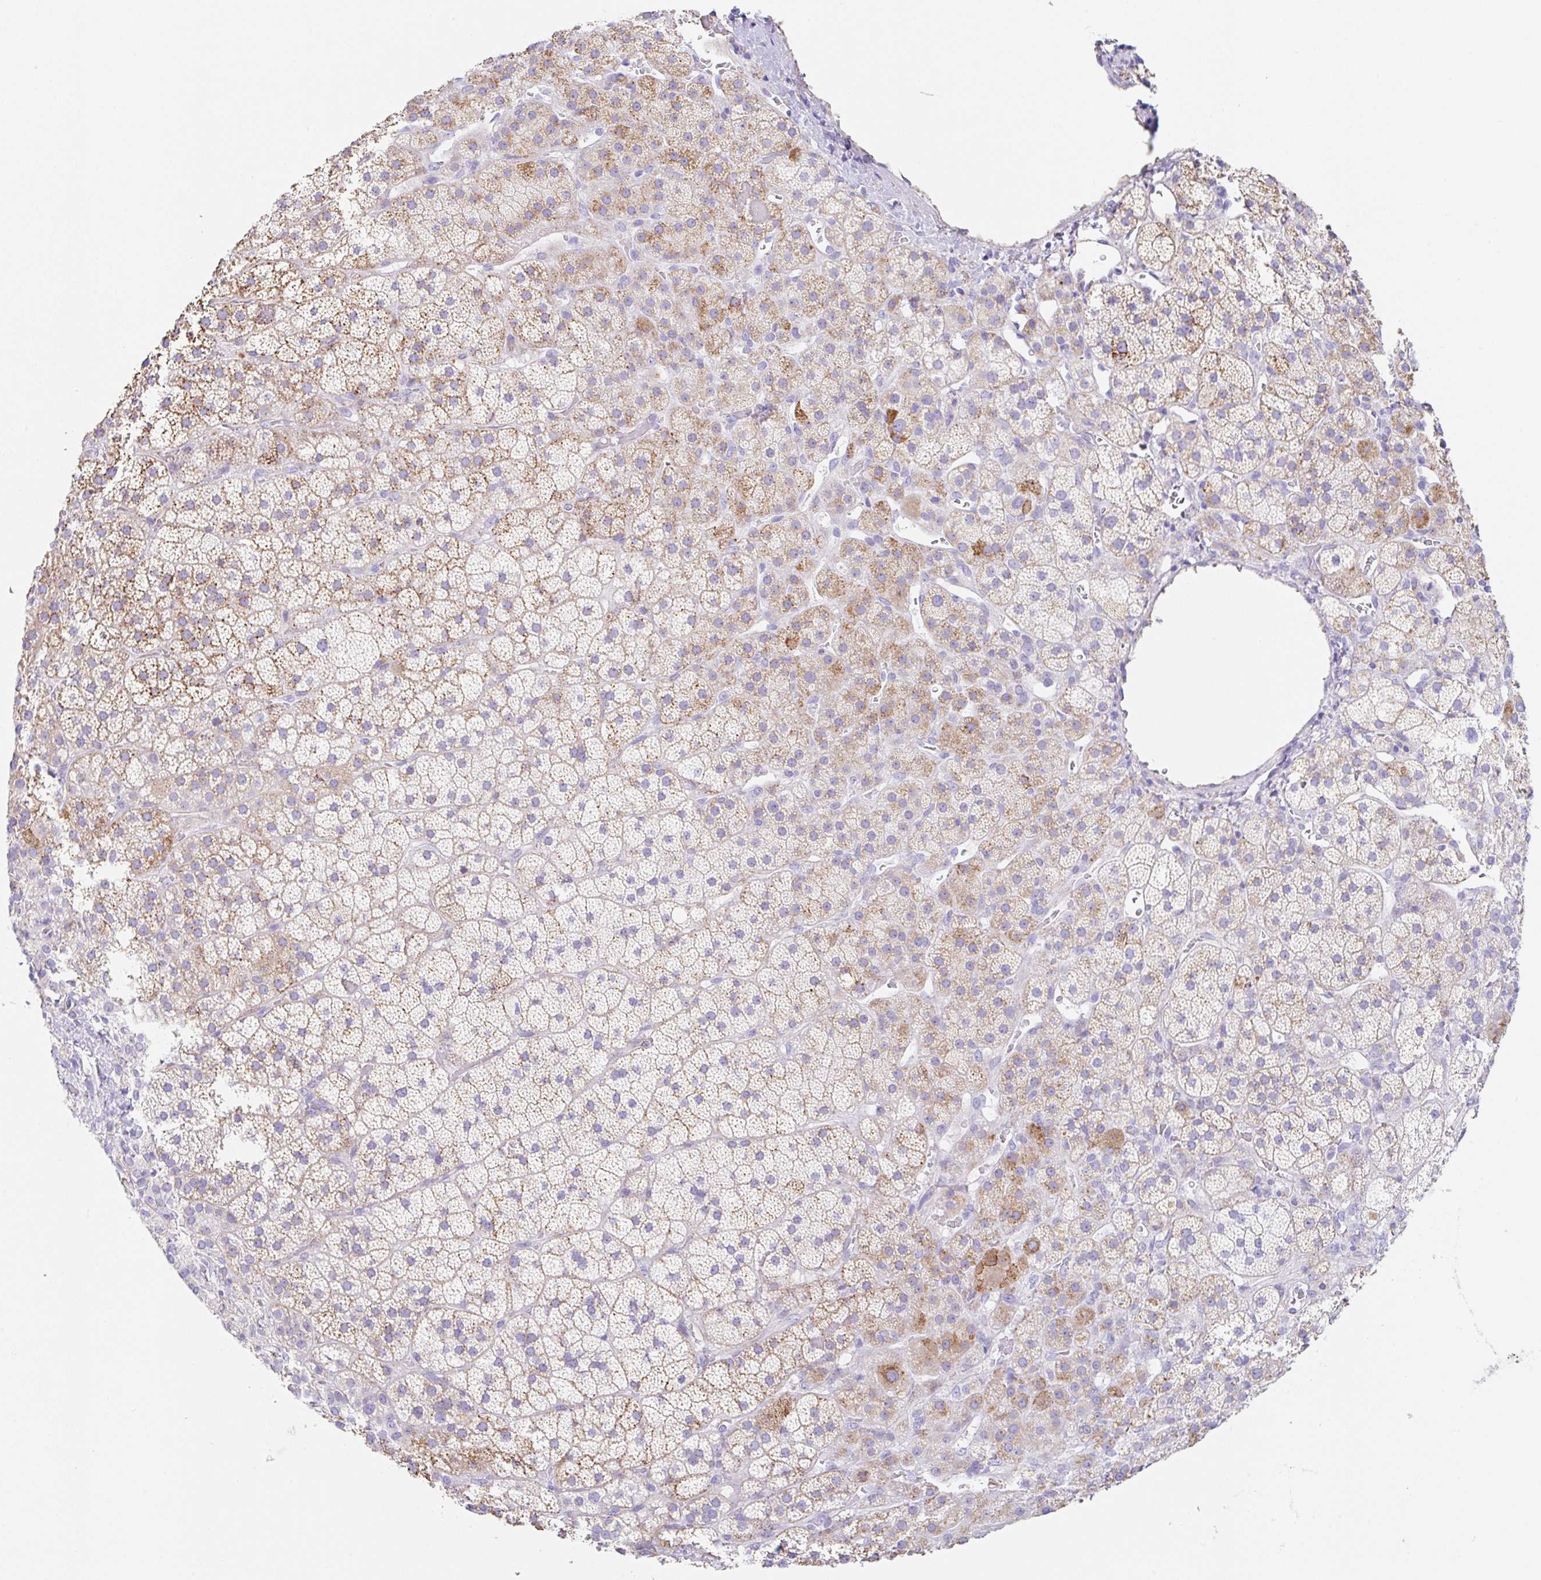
{"staining": {"intensity": "moderate", "quantity": "25%-75%", "location": "cytoplasmic/membranous"}, "tissue": "adrenal gland", "cell_type": "Glandular cells", "image_type": "normal", "snomed": [{"axis": "morphology", "description": "Normal tissue, NOS"}, {"axis": "topography", "description": "Adrenal gland"}], "caption": "Immunohistochemical staining of benign adrenal gland displays moderate cytoplasmic/membranous protein positivity in about 25%-75% of glandular cells.", "gene": "DKK4", "patient": {"sex": "male", "age": 57}}